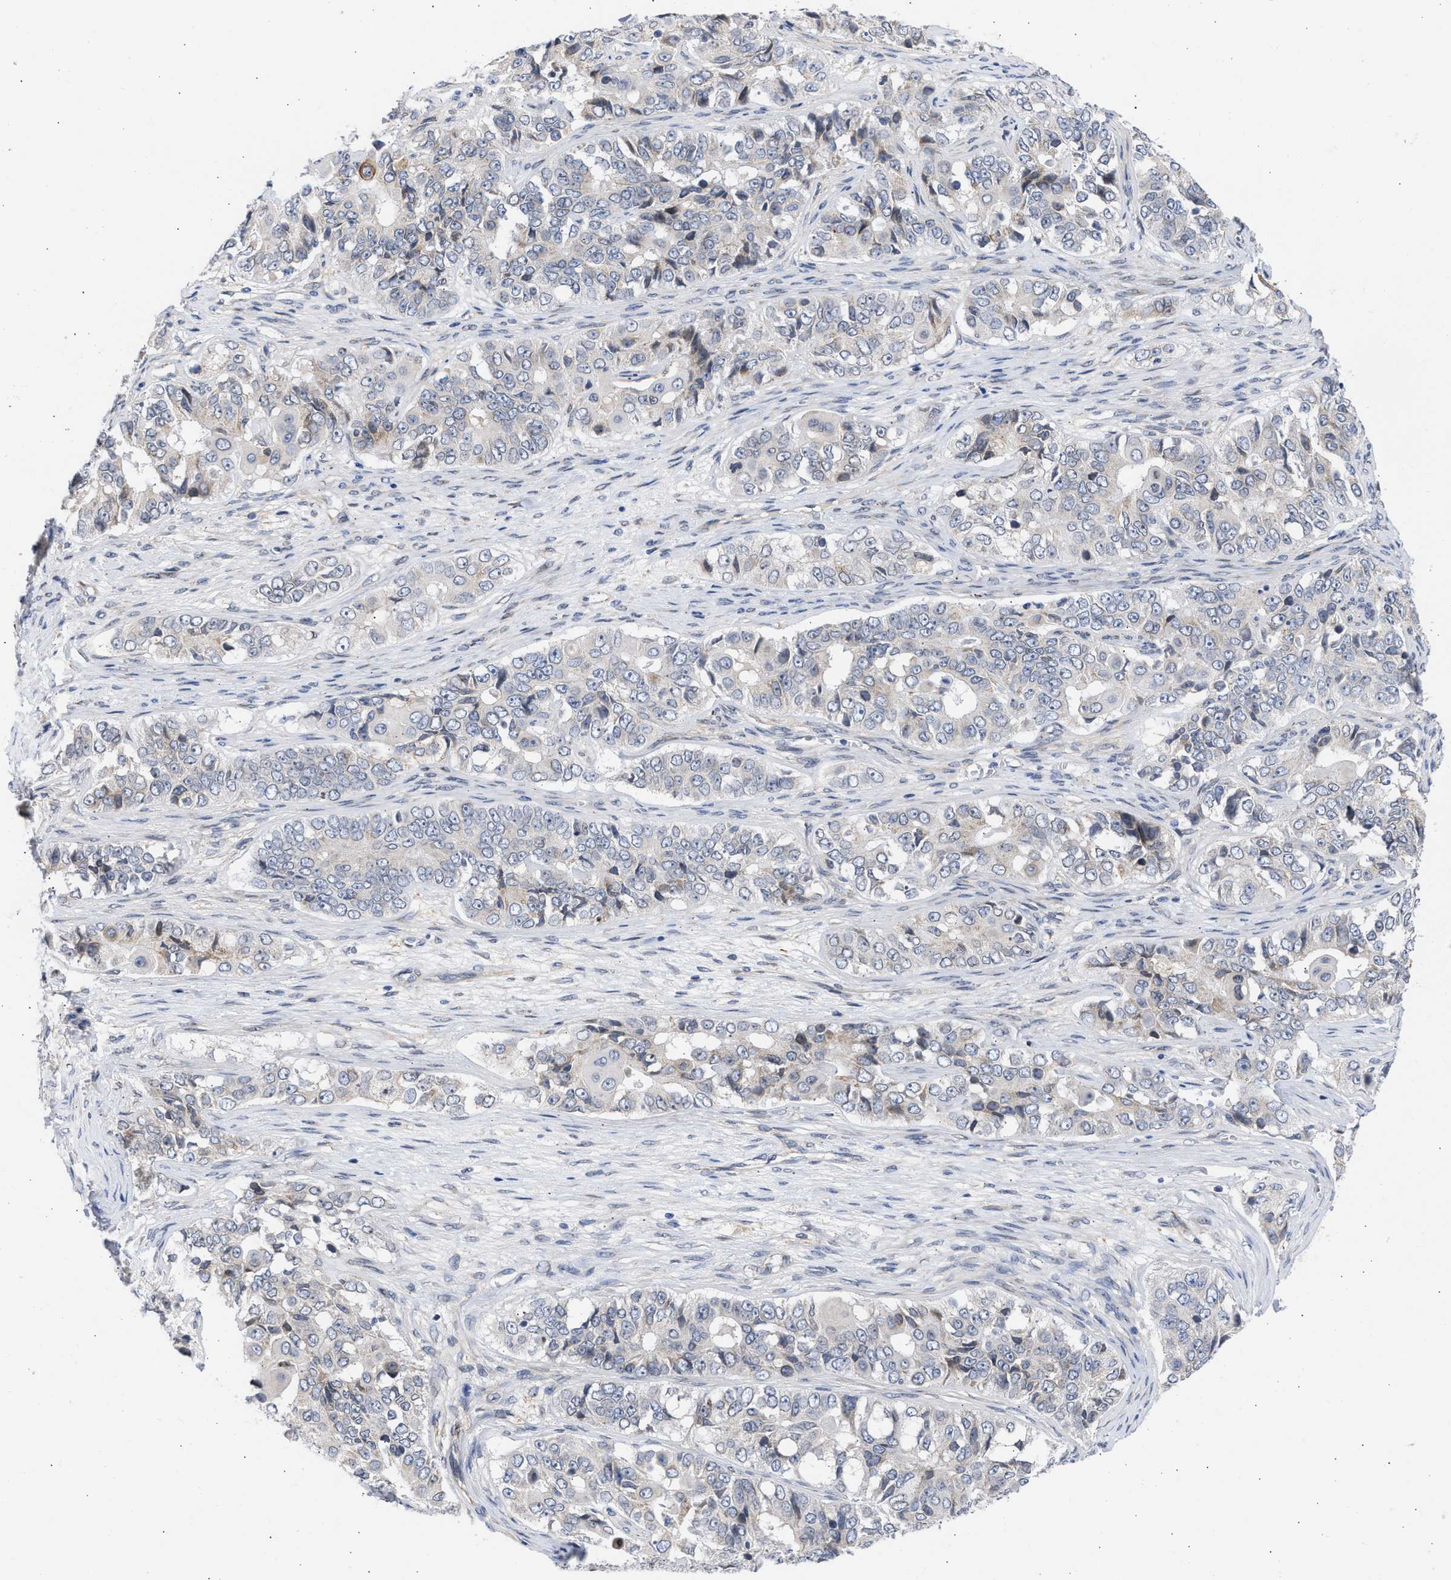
{"staining": {"intensity": "negative", "quantity": "none", "location": "none"}, "tissue": "ovarian cancer", "cell_type": "Tumor cells", "image_type": "cancer", "snomed": [{"axis": "morphology", "description": "Carcinoma, endometroid"}, {"axis": "topography", "description": "Ovary"}], "caption": "This is an immunohistochemistry (IHC) micrograph of endometroid carcinoma (ovarian). There is no expression in tumor cells.", "gene": "NUP35", "patient": {"sex": "female", "age": 51}}